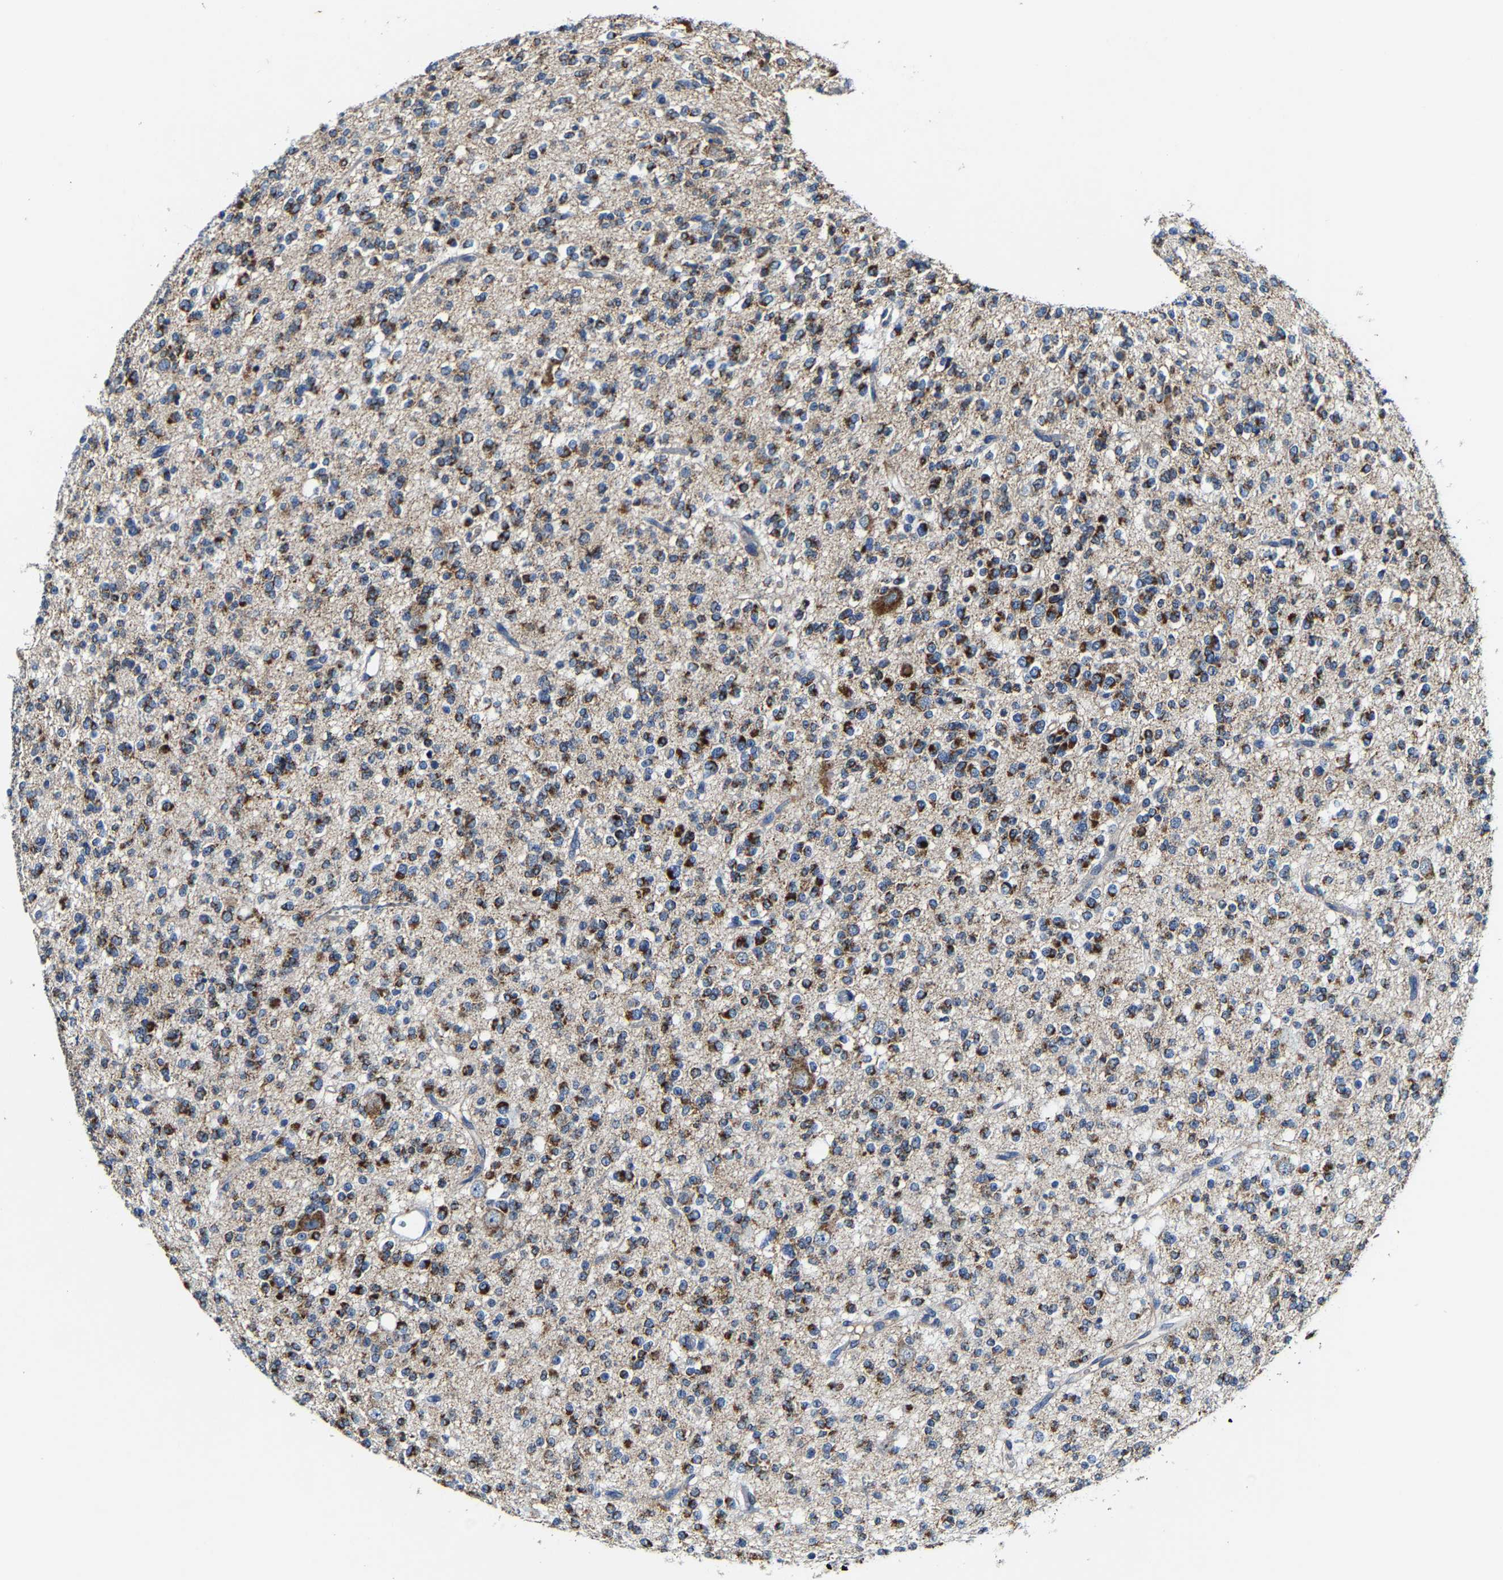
{"staining": {"intensity": "strong", "quantity": ">75%", "location": "cytoplasmic/membranous"}, "tissue": "glioma", "cell_type": "Tumor cells", "image_type": "cancer", "snomed": [{"axis": "morphology", "description": "Glioma, malignant, Low grade"}, {"axis": "topography", "description": "Brain"}], "caption": "Immunohistochemistry histopathology image of neoplastic tissue: malignant glioma (low-grade) stained using immunohistochemistry (IHC) displays high levels of strong protein expression localized specifically in the cytoplasmic/membranous of tumor cells, appearing as a cytoplasmic/membranous brown color.", "gene": "SLC25A25", "patient": {"sex": "male", "age": 38}}